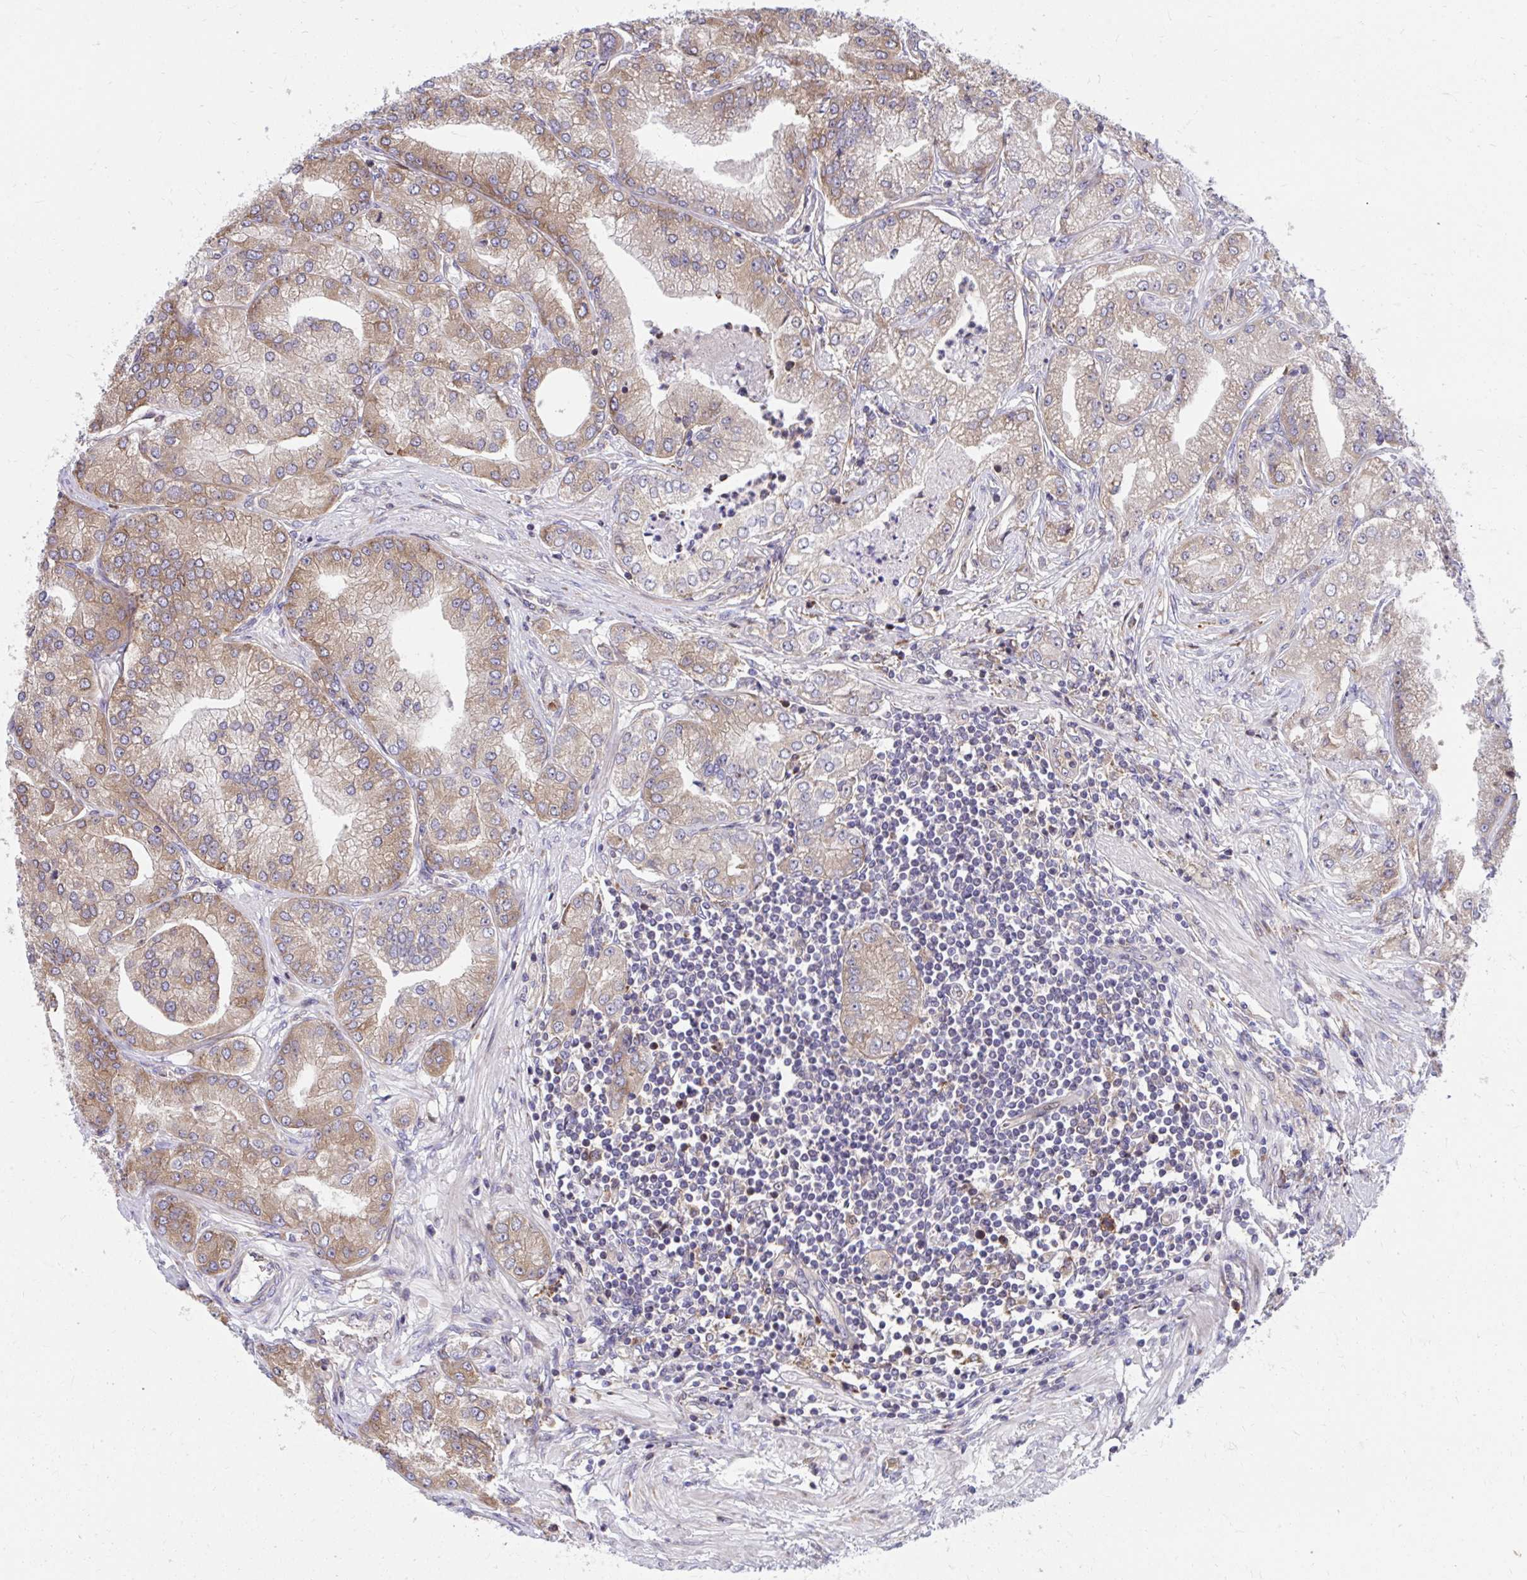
{"staining": {"intensity": "moderate", "quantity": ">75%", "location": "cytoplasmic/membranous"}, "tissue": "prostate cancer", "cell_type": "Tumor cells", "image_type": "cancer", "snomed": [{"axis": "morphology", "description": "Adenocarcinoma, High grade"}, {"axis": "topography", "description": "Prostate"}], "caption": "Human adenocarcinoma (high-grade) (prostate) stained with a brown dye shows moderate cytoplasmic/membranous positive expression in about >75% of tumor cells.", "gene": "ZNF778", "patient": {"sex": "male", "age": 61}}